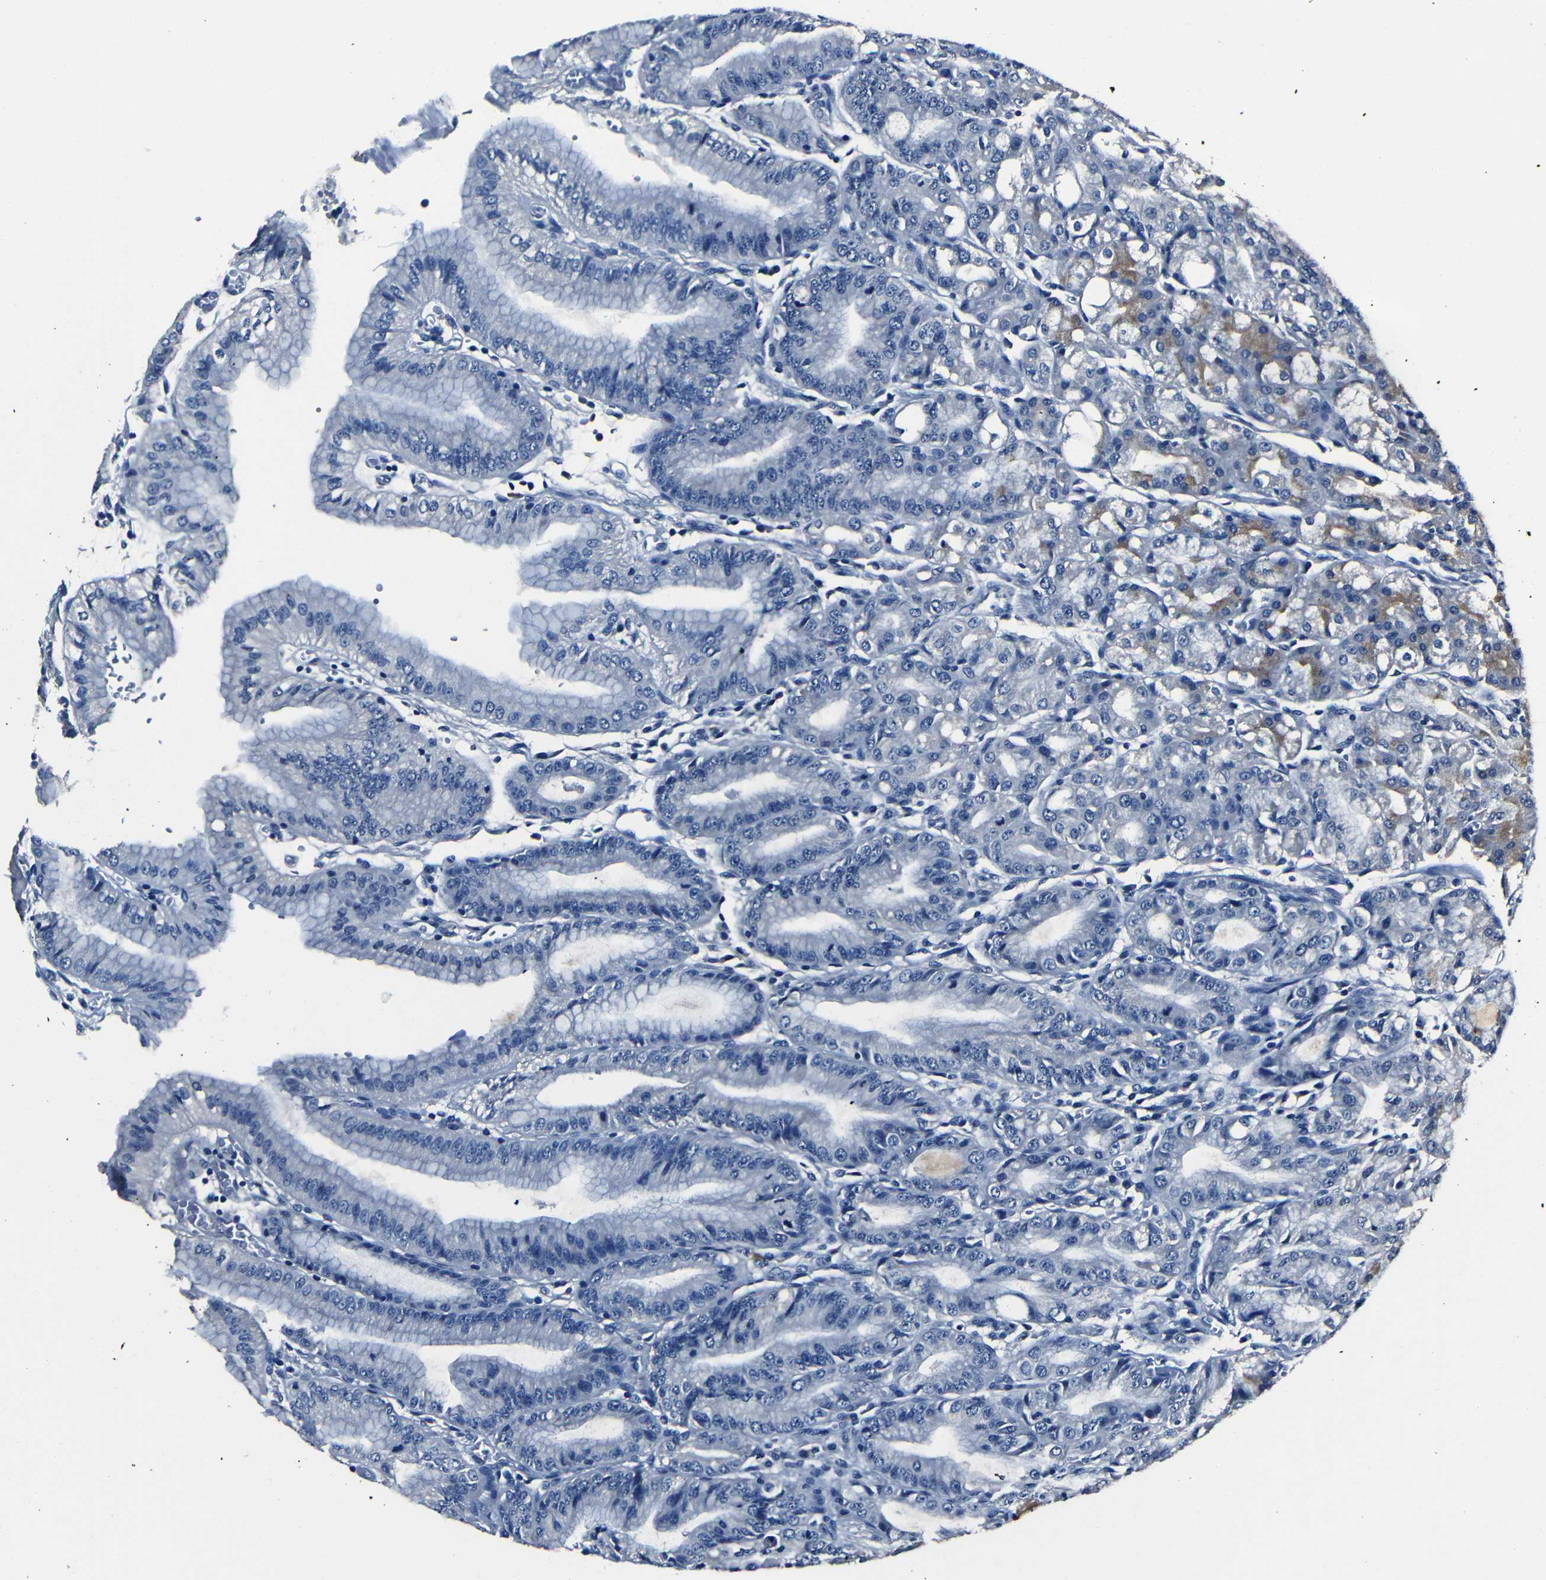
{"staining": {"intensity": "weak", "quantity": "25%-75%", "location": "cytoplasmic/membranous"}, "tissue": "stomach", "cell_type": "Glandular cells", "image_type": "normal", "snomed": [{"axis": "morphology", "description": "Normal tissue, NOS"}, {"axis": "topography", "description": "Stomach, lower"}], "caption": "High-magnification brightfield microscopy of unremarkable stomach stained with DAB (3,3'-diaminobenzidine) (brown) and counterstained with hematoxylin (blue). glandular cells exhibit weak cytoplasmic/membranous staining is seen in approximately25%-75% of cells. The staining was performed using DAB, with brown indicating positive protein expression. Nuclei are stained blue with hematoxylin.", "gene": "NCMAP", "patient": {"sex": "male", "age": 71}}